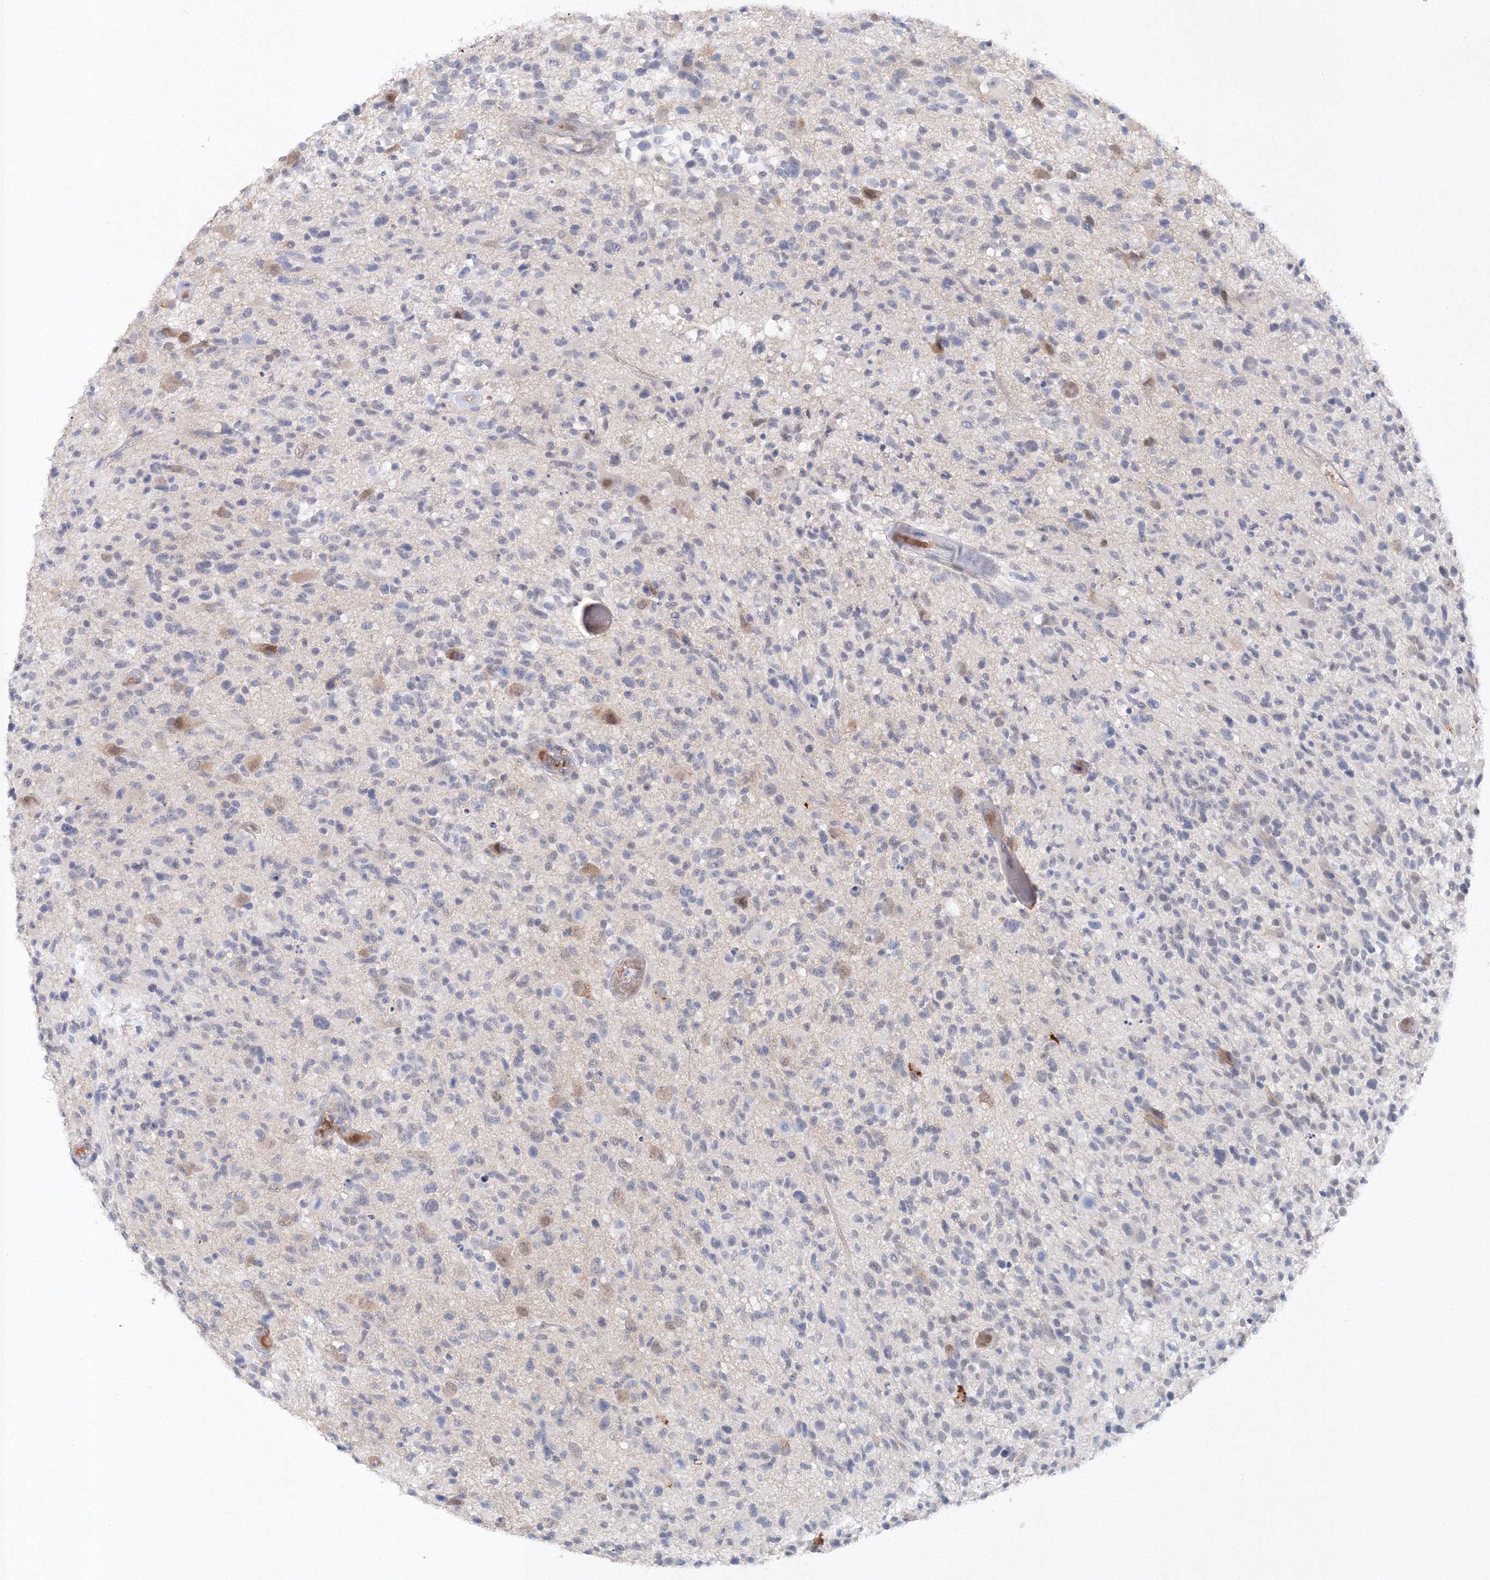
{"staining": {"intensity": "negative", "quantity": "none", "location": "none"}, "tissue": "glioma", "cell_type": "Tumor cells", "image_type": "cancer", "snomed": [{"axis": "morphology", "description": "Glioma, malignant, High grade"}, {"axis": "morphology", "description": "Glioblastoma, NOS"}, {"axis": "topography", "description": "Brain"}], "caption": "This is an immunohistochemistry (IHC) image of human glioma. There is no positivity in tumor cells.", "gene": "SH3BP5", "patient": {"sex": "male", "age": 60}}